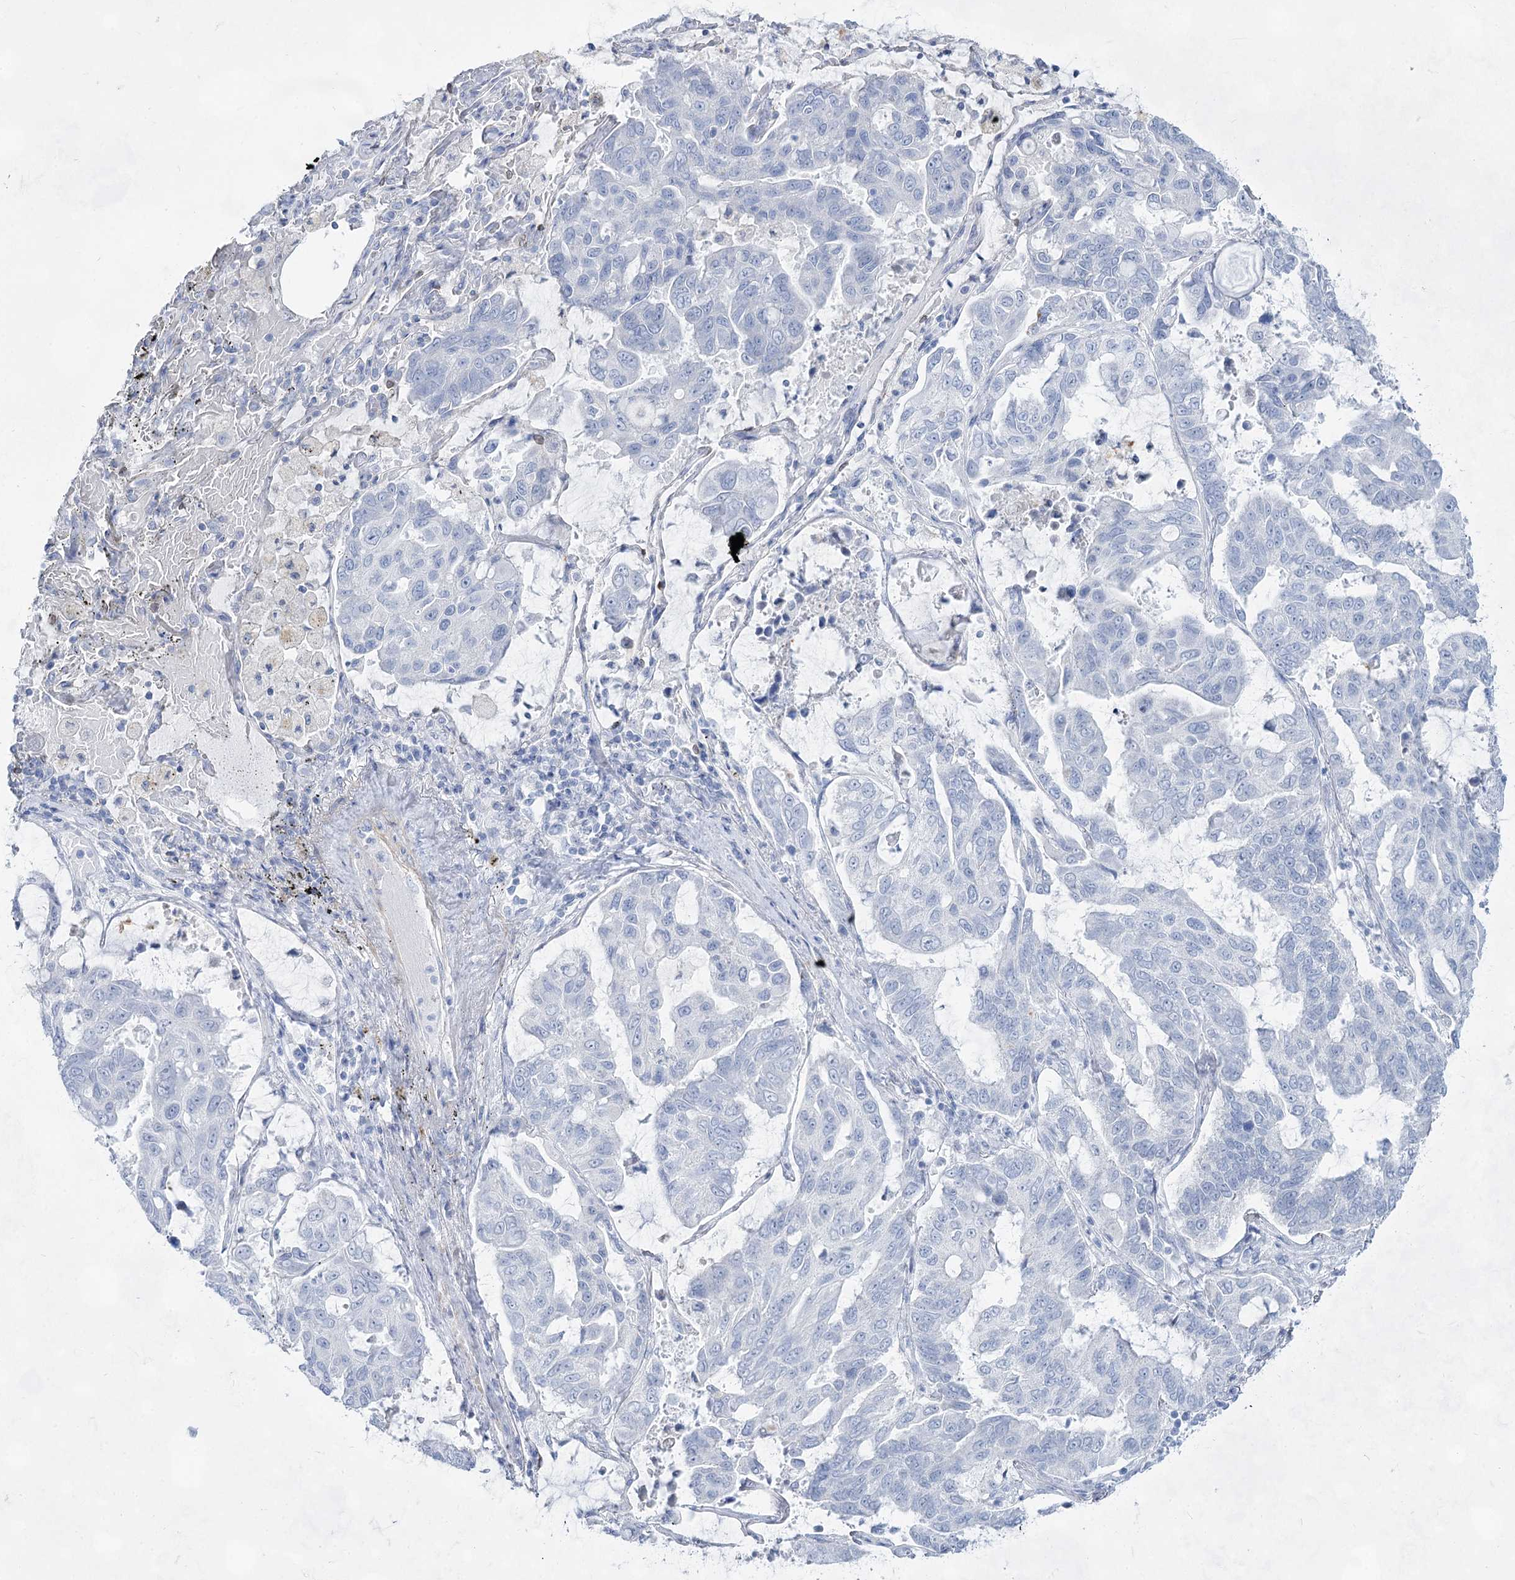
{"staining": {"intensity": "negative", "quantity": "none", "location": "none"}, "tissue": "lung cancer", "cell_type": "Tumor cells", "image_type": "cancer", "snomed": [{"axis": "morphology", "description": "Adenocarcinoma, NOS"}, {"axis": "topography", "description": "Lung"}], "caption": "IHC of adenocarcinoma (lung) demonstrates no positivity in tumor cells.", "gene": "ACRV1", "patient": {"sex": "male", "age": 64}}